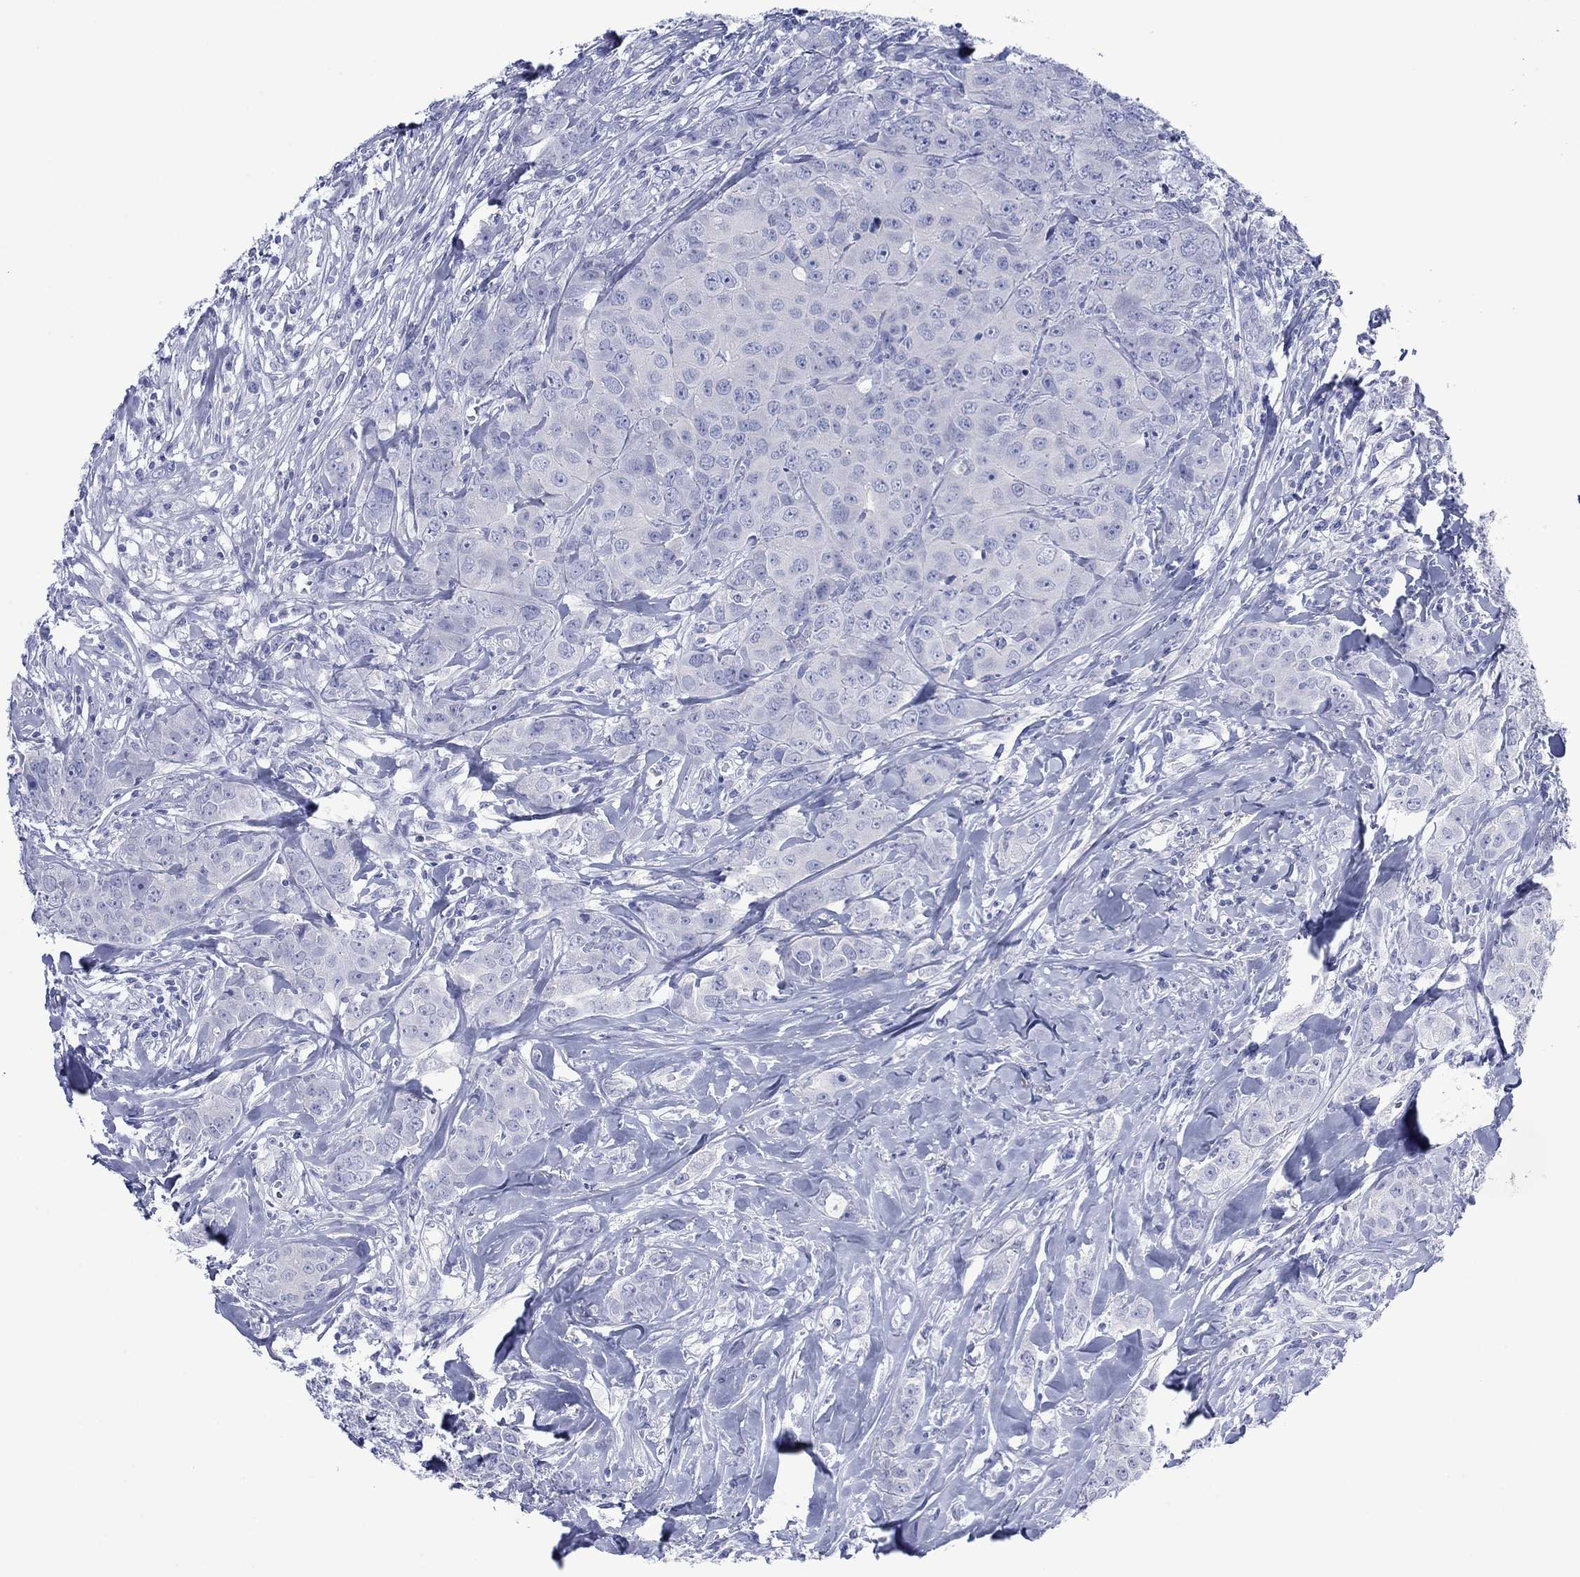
{"staining": {"intensity": "negative", "quantity": "none", "location": "none"}, "tissue": "breast cancer", "cell_type": "Tumor cells", "image_type": "cancer", "snomed": [{"axis": "morphology", "description": "Duct carcinoma"}, {"axis": "topography", "description": "Breast"}], "caption": "Infiltrating ductal carcinoma (breast) was stained to show a protein in brown. There is no significant expression in tumor cells.", "gene": "MLANA", "patient": {"sex": "female", "age": 43}}